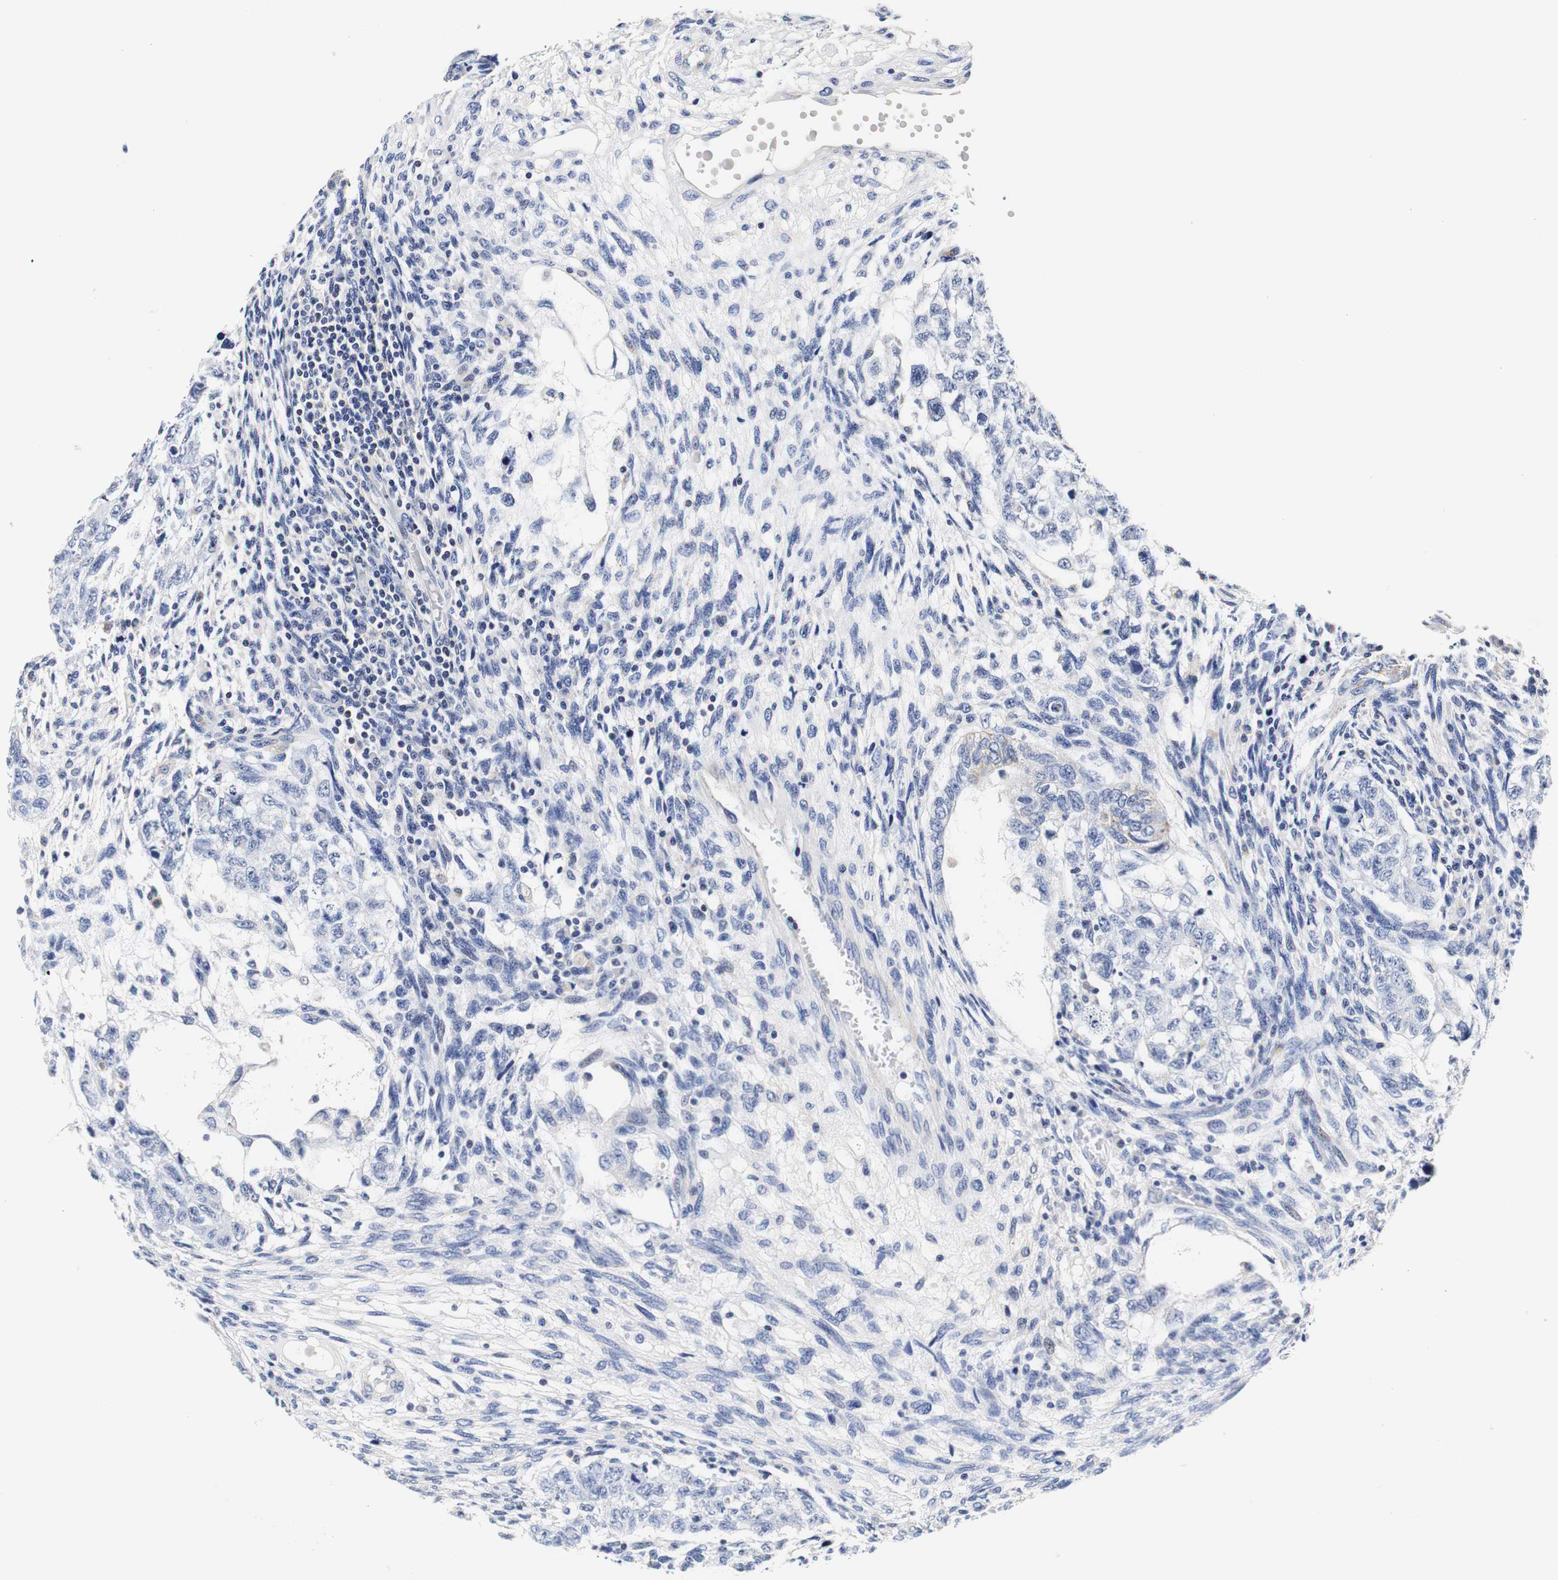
{"staining": {"intensity": "negative", "quantity": "none", "location": "none"}, "tissue": "testis cancer", "cell_type": "Tumor cells", "image_type": "cancer", "snomed": [{"axis": "morphology", "description": "Normal tissue, NOS"}, {"axis": "morphology", "description": "Carcinoma, Embryonal, NOS"}, {"axis": "topography", "description": "Testis"}], "caption": "Protein analysis of testis cancer (embryonal carcinoma) demonstrates no significant positivity in tumor cells. Brightfield microscopy of IHC stained with DAB (brown) and hematoxylin (blue), captured at high magnification.", "gene": "CAMK4", "patient": {"sex": "male", "age": 36}}